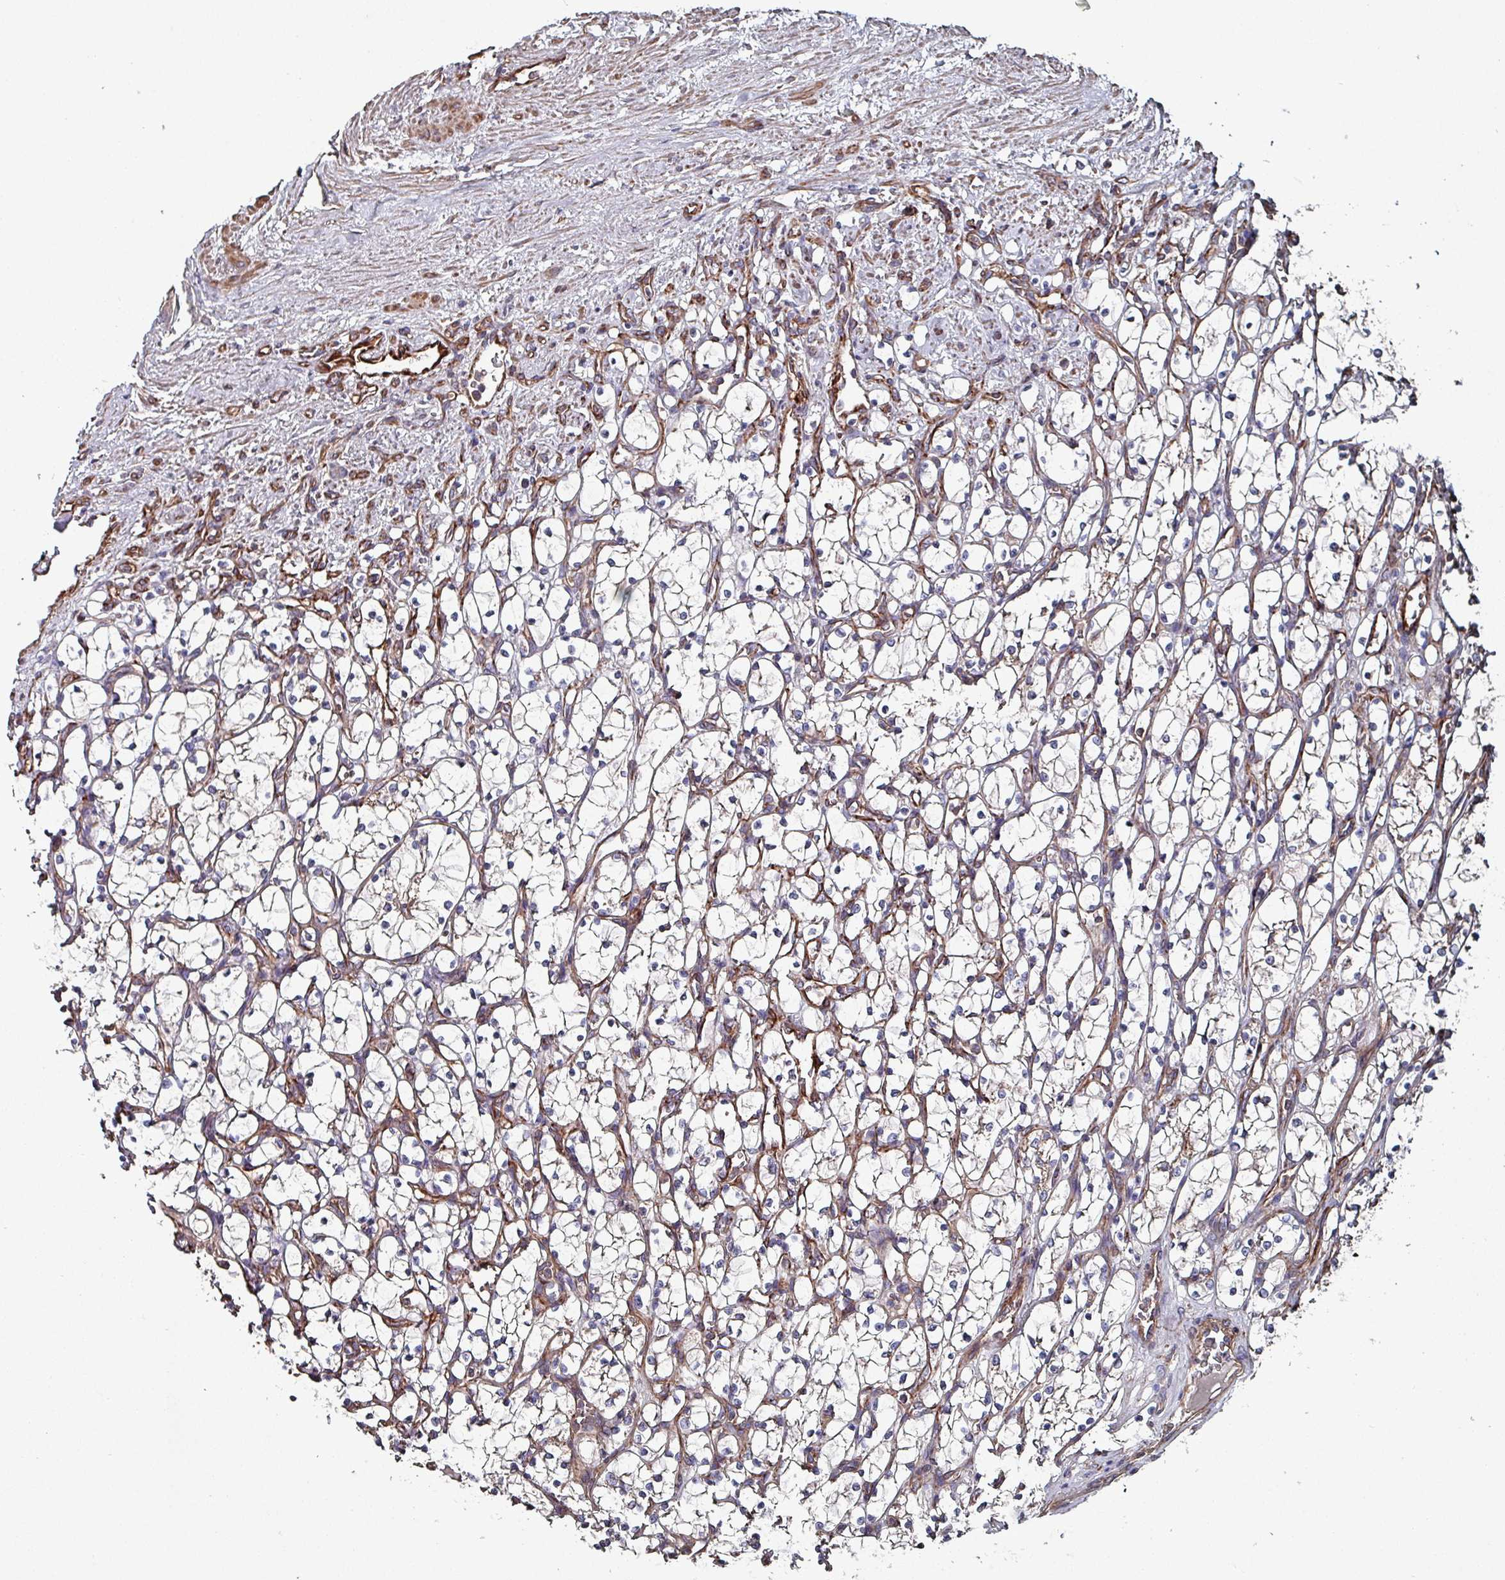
{"staining": {"intensity": "negative", "quantity": "none", "location": "none"}, "tissue": "renal cancer", "cell_type": "Tumor cells", "image_type": "cancer", "snomed": [{"axis": "morphology", "description": "Adenocarcinoma, NOS"}, {"axis": "topography", "description": "Kidney"}], "caption": "An image of human renal cancer (adenocarcinoma) is negative for staining in tumor cells.", "gene": "ANO10", "patient": {"sex": "female", "age": 69}}